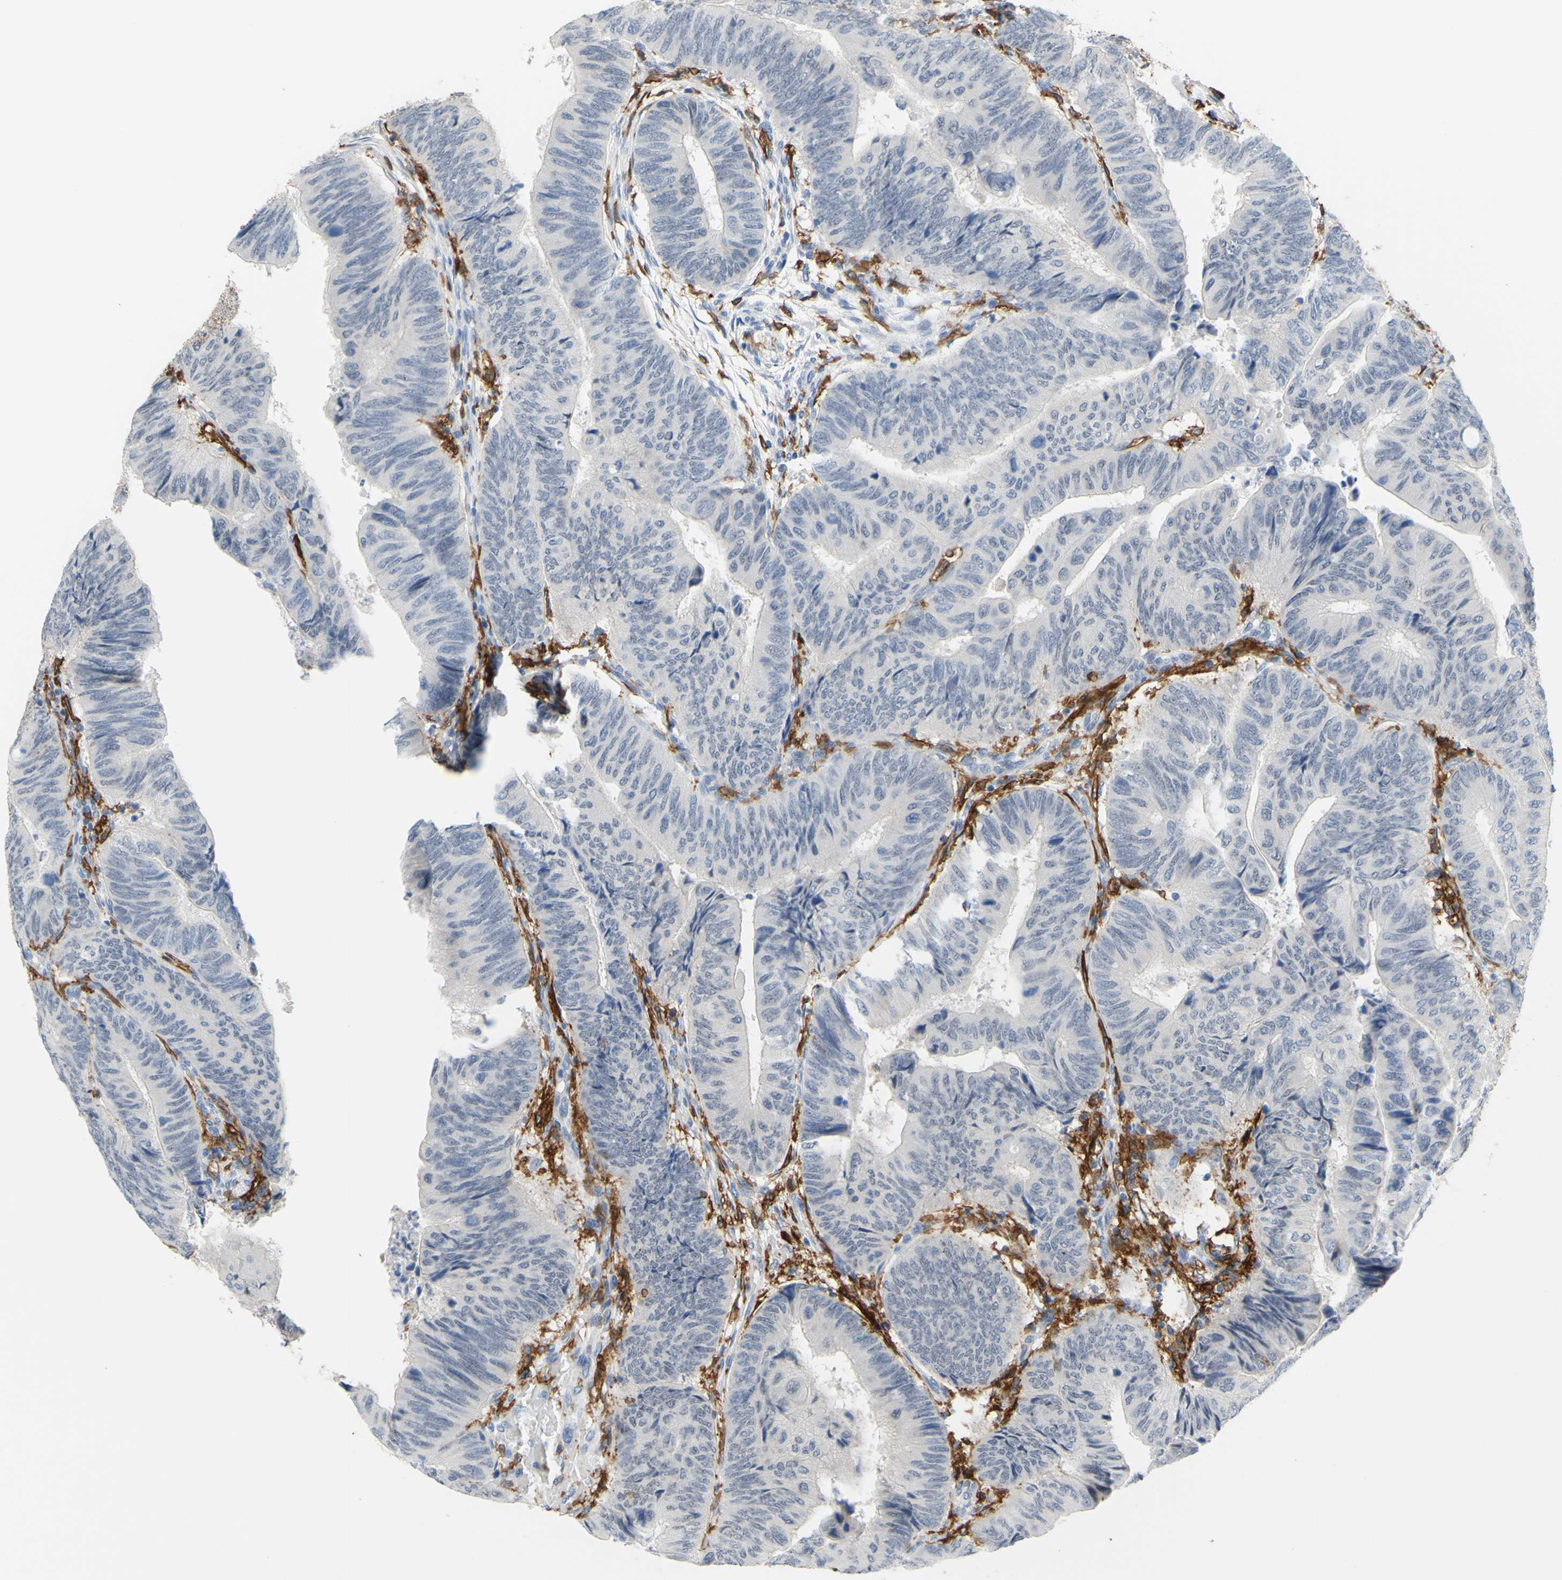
{"staining": {"intensity": "negative", "quantity": "none", "location": "none"}, "tissue": "colorectal cancer", "cell_type": "Tumor cells", "image_type": "cancer", "snomed": [{"axis": "morphology", "description": "Normal tissue, NOS"}, {"axis": "morphology", "description": "Adenocarcinoma, NOS"}, {"axis": "topography", "description": "Rectum"}, {"axis": "topography", "description": "Peripheral nerve tissue"}], "caption": "Human colorectal adenocarcinoma stained for a protein using immunohistochemistry (IHC) demonstrates no staining in tumor cells.", "gene": "FCGR2A", "patient": {"sex": "male", "age": 92}}